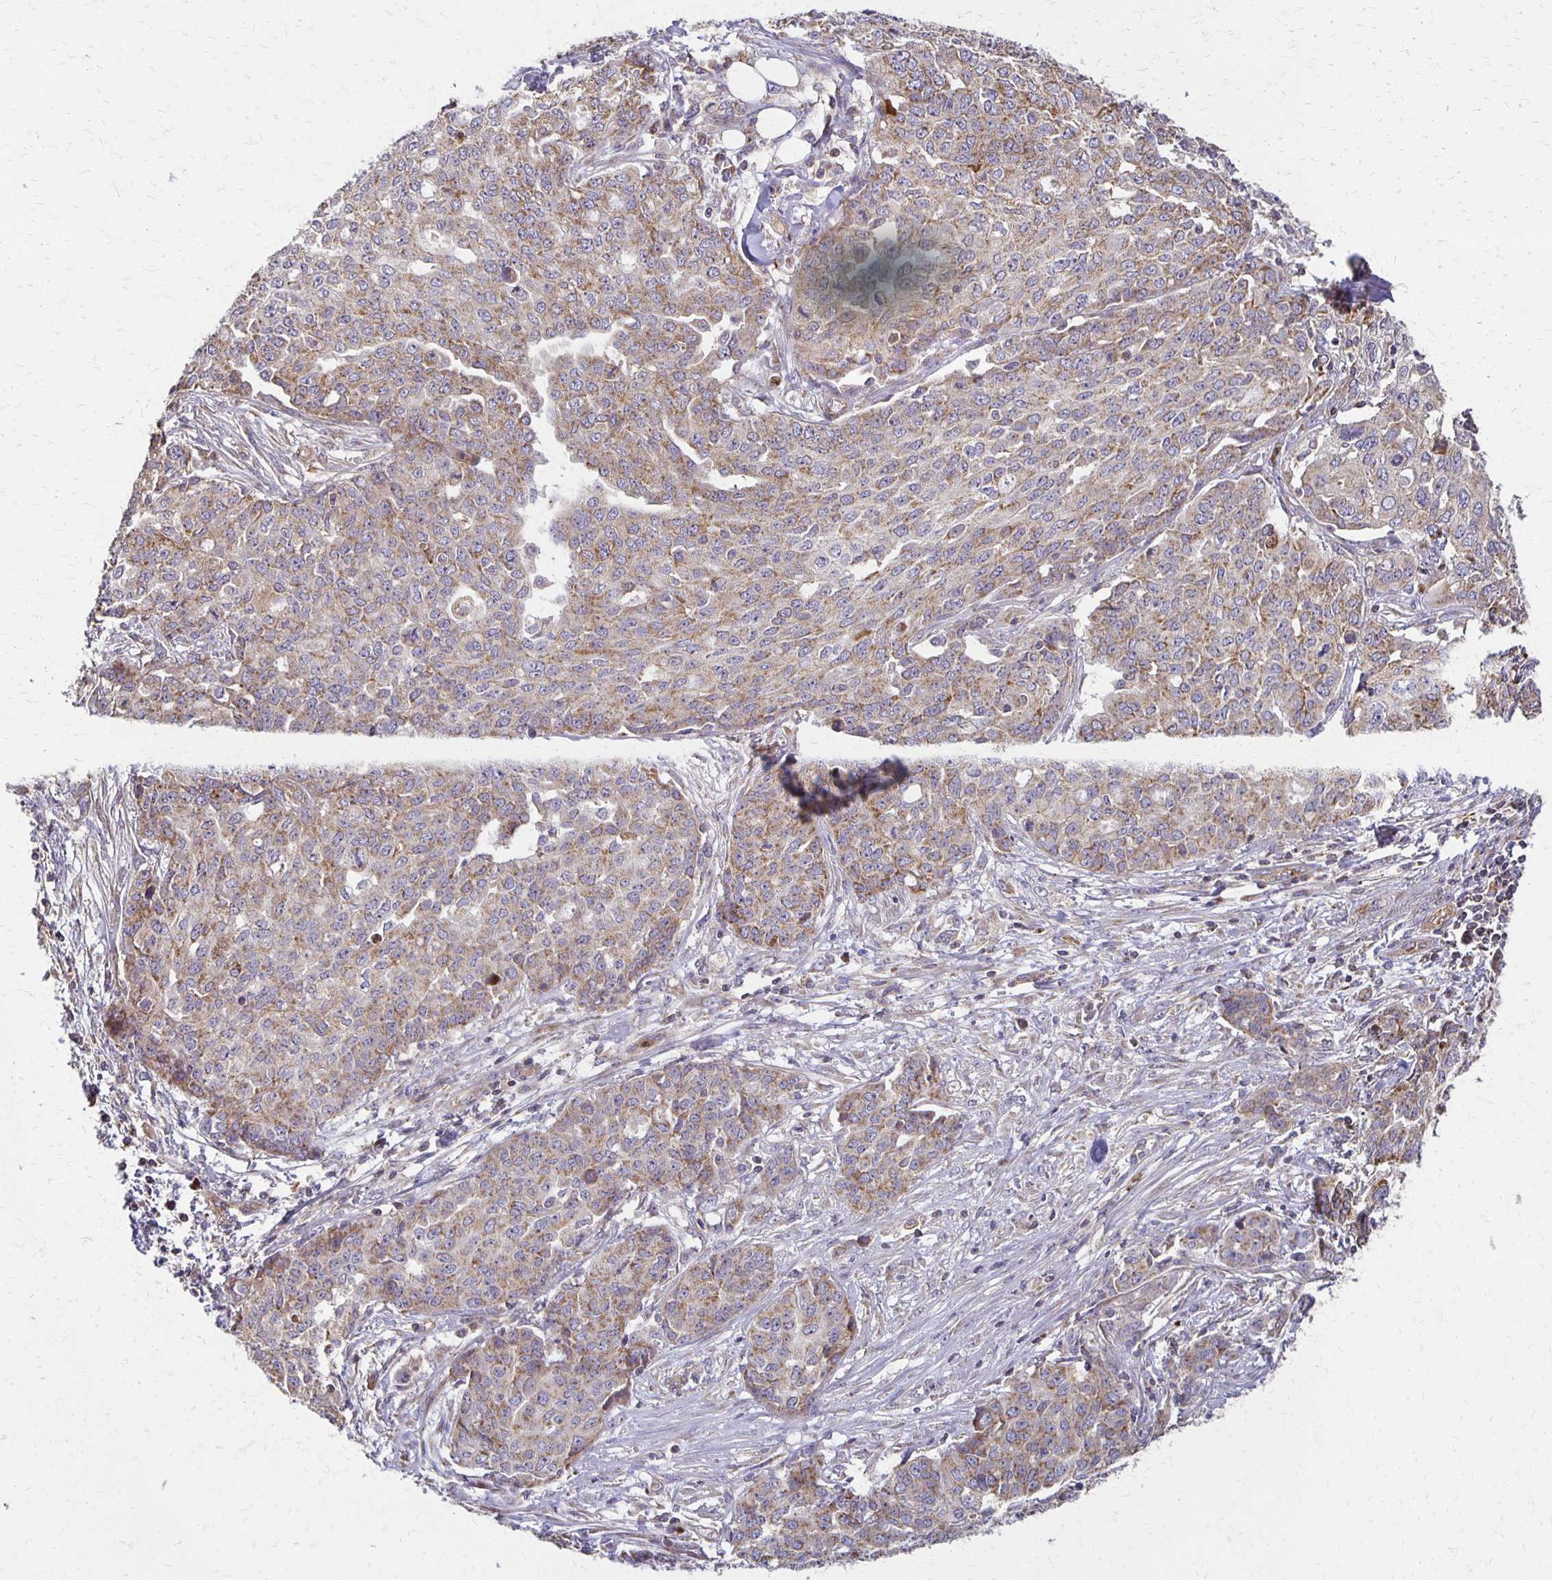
{"staining": {"intensity": "weak", "quantity": "25%-75%", "location": "cytoplasmic/membranous"}, "tissue": "ovarian cancer", "cell_type": "Tumor cells", "image_type": "cancer", "snomed": [{"axis": "morphology", "description": "Cystadenocarcinoma, serous, NOS"}, {"axis": "topography", "description": "Soft tissue"}, {"axis": "topography", "description": "Ovary"}], "caption": "DAB immunohistochemical staining of ovarian serous cystadenocarcinoma demonstrates weak cytoplasmic/membranous protein staining in about 25%-75% of tumor cells.", "gene": "EIF4EBP2", "patient": {"sex": "female", "age": 57}}